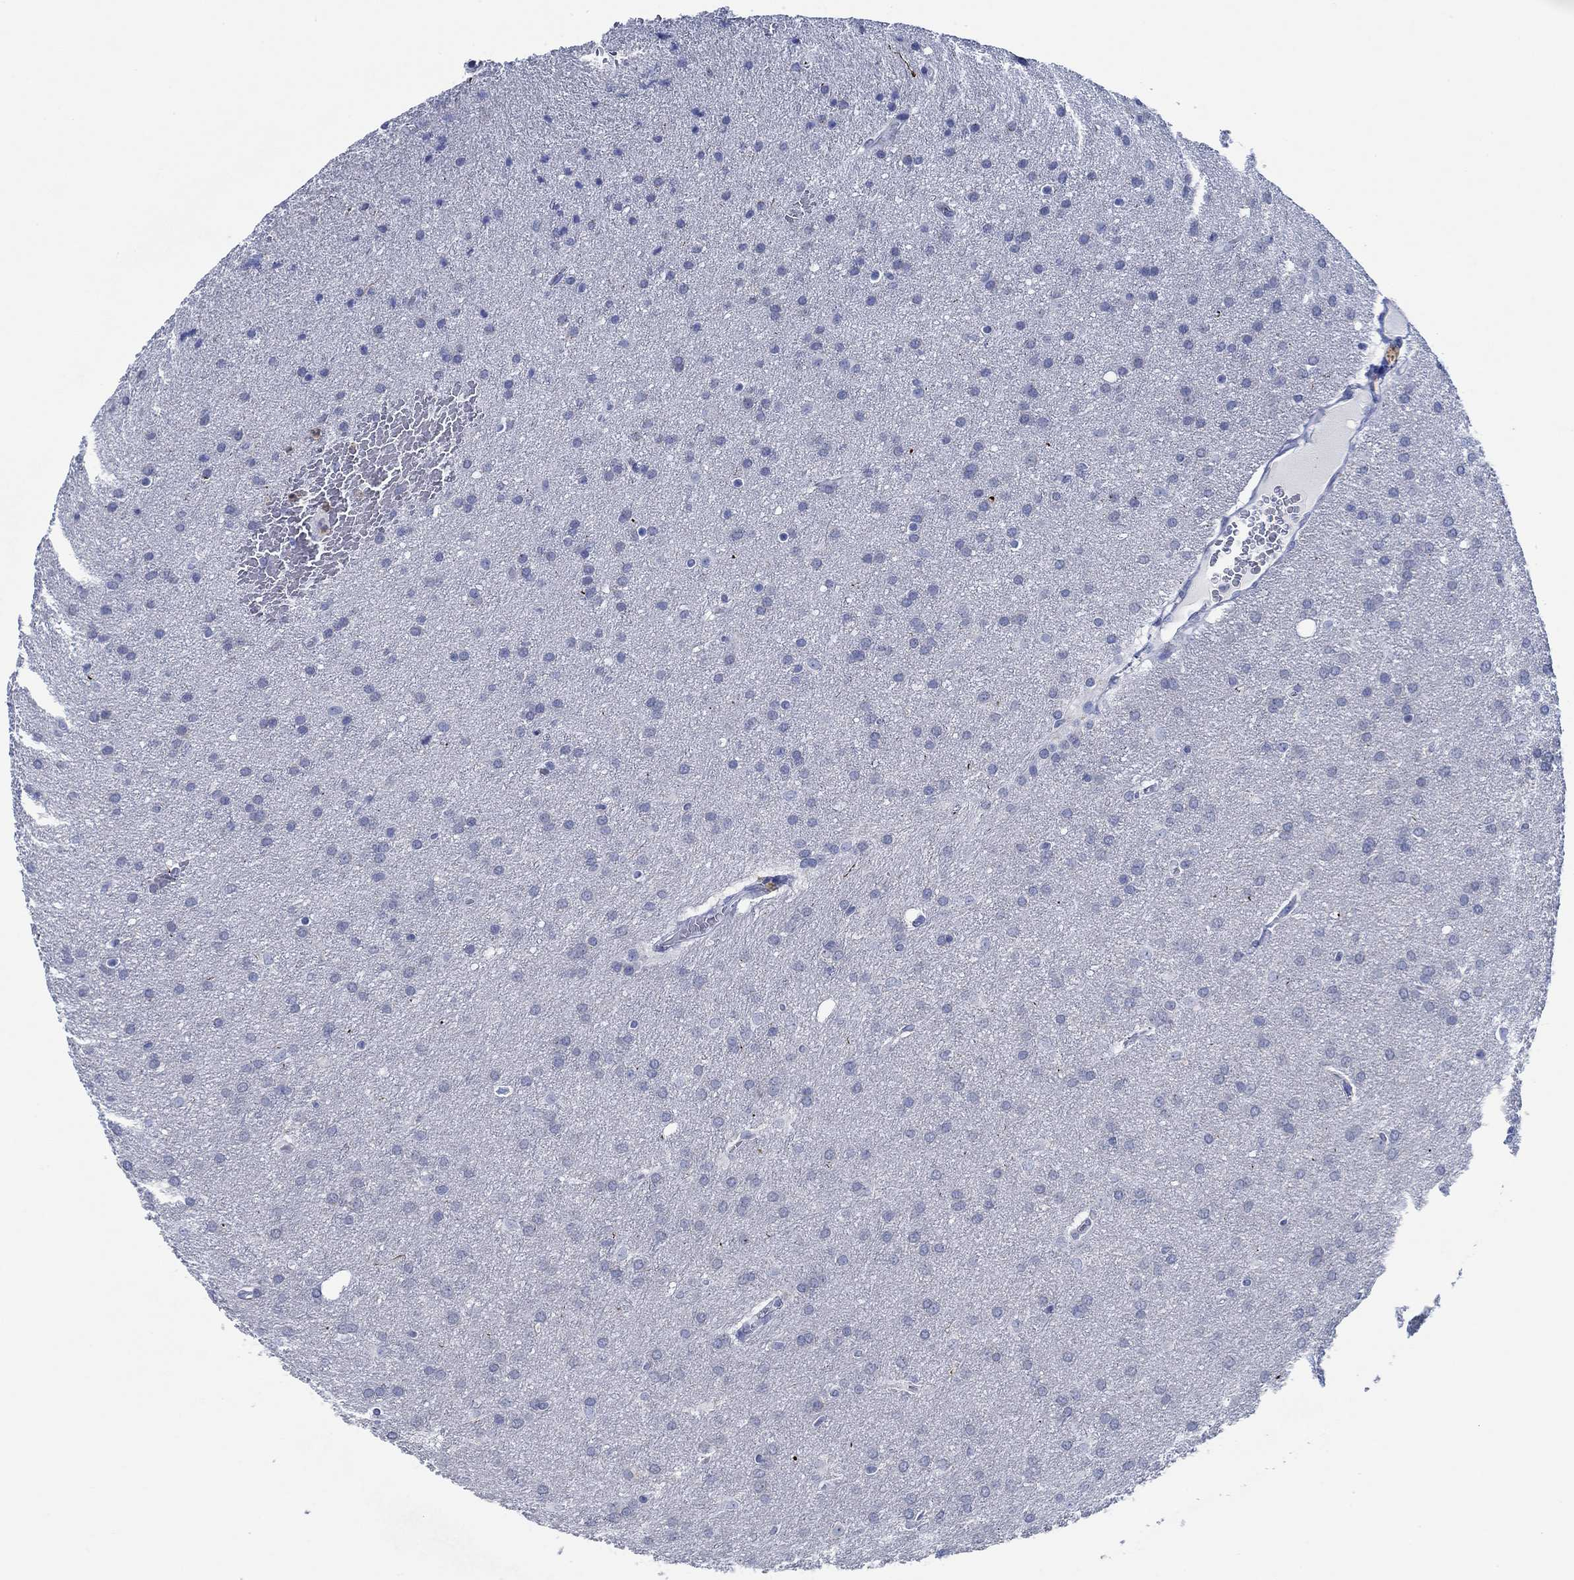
{"staining": {"intensity": "negative", "quantity": "none", "location": "none"}, "tissue": "glioma", "cell_type": "Tumor cells", "image_type": "cancer", "snomed": [{"axis": "morphology", "description": "Glioma, malignant, Low grade"}, {"axis": "topography", "description": "Brain"}], "caption": "Immunohistochemical staining of human glioma displays no significant staining in tumor cells.", "gene": "ZNF671", "patient": {"sex": "female", "age": 32}}